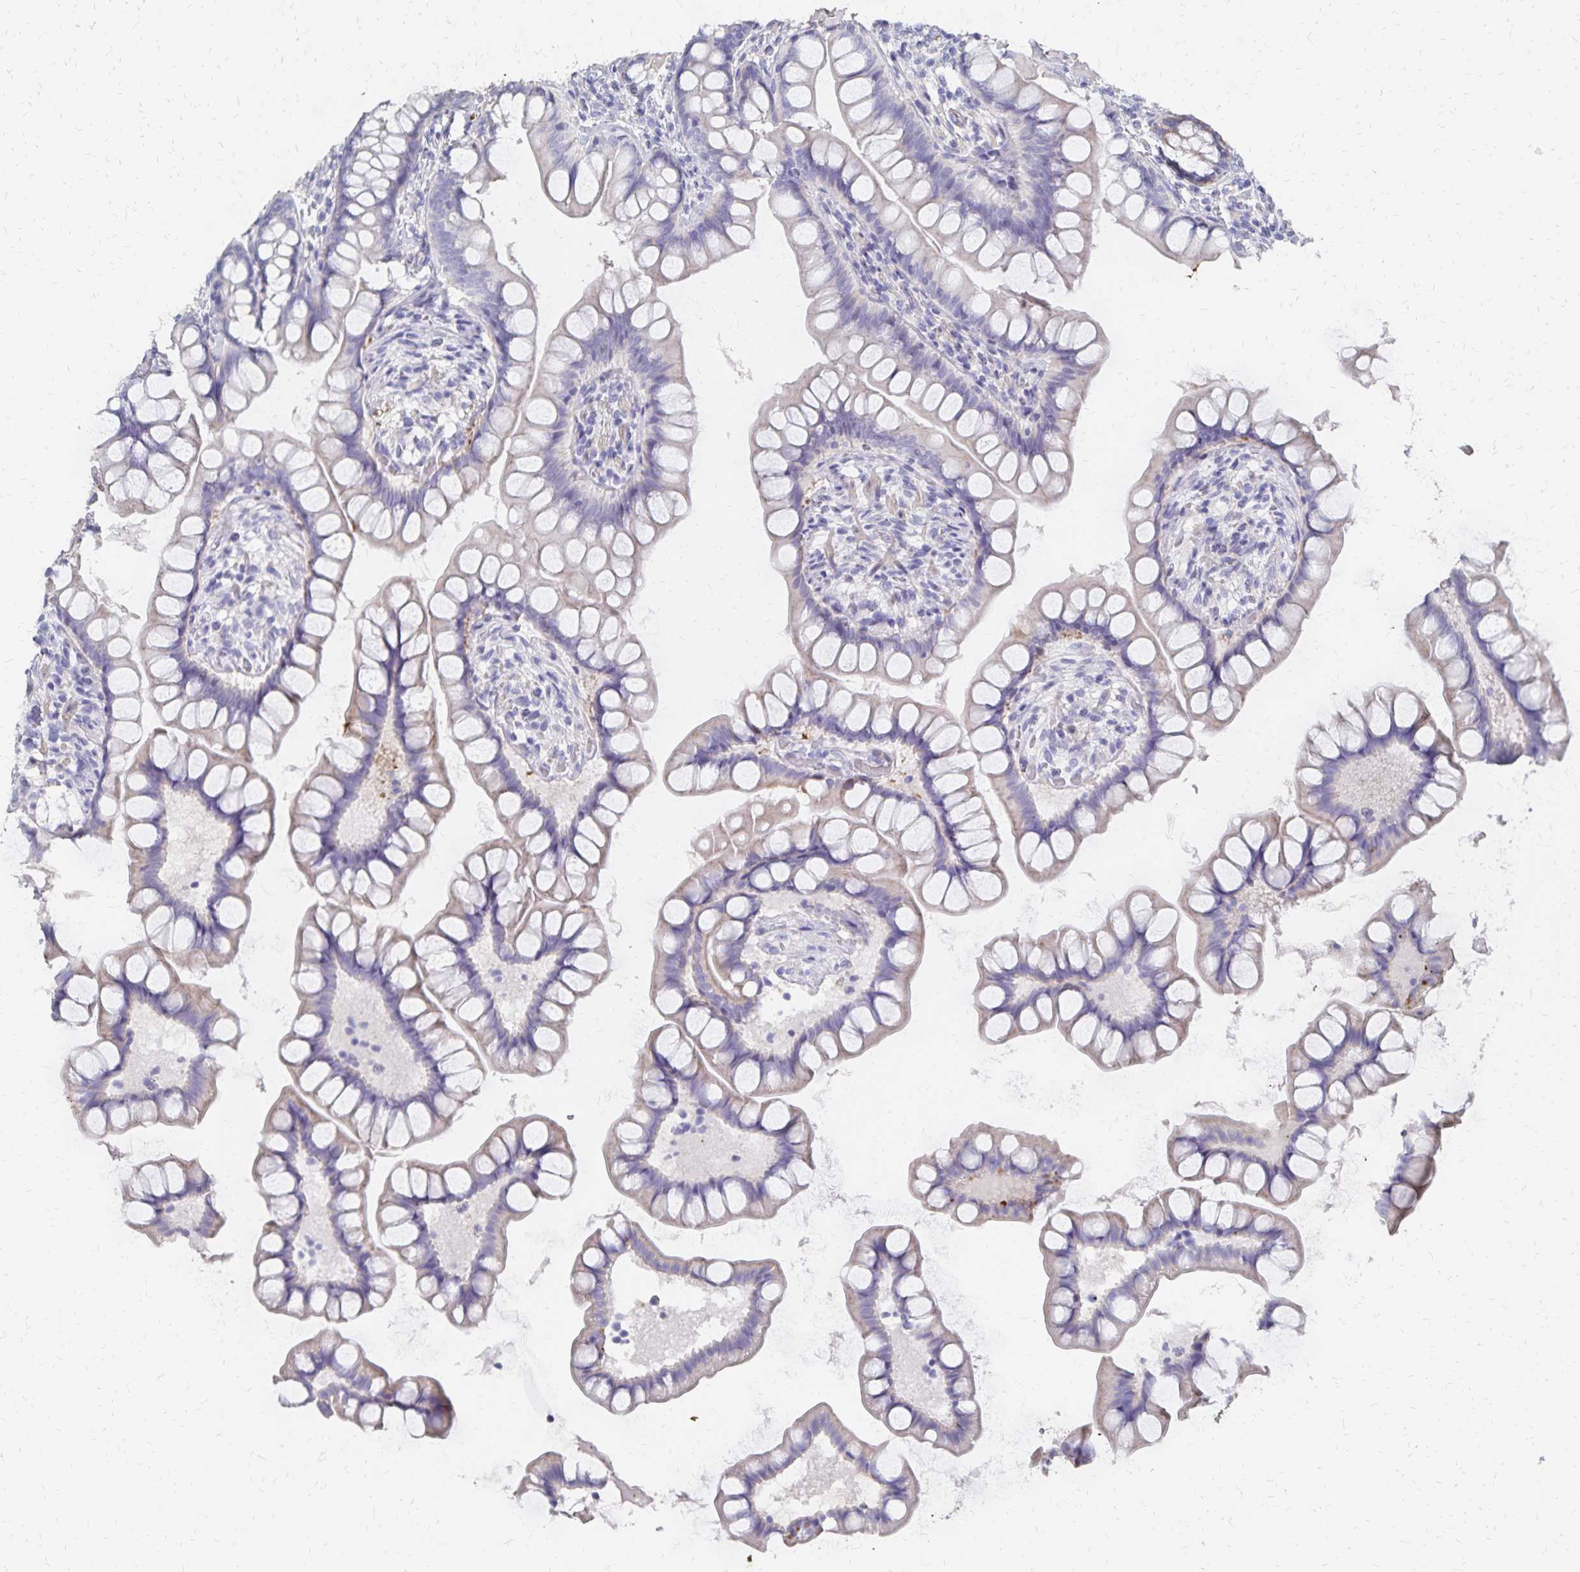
{"staining": {"intensity": "weak", "quantity": "<25%", "location": "cytoplasmic/membranous"}, "tissue": "small intestine", "cell_type": "Glandular cells", "image_type": "normal", "snomed": [{"axis": "morphology", "description": "Normal tissue, NOS"}, {"axis": "topography", "description": "Small intestine"}], "caption": "This is an immunohistochemistry (IHC) micrograph of normal human small intestine. There is no positivity in glandular cells.", "gene": "KISS1", "patient": {"sex": "male", "age": 70}}